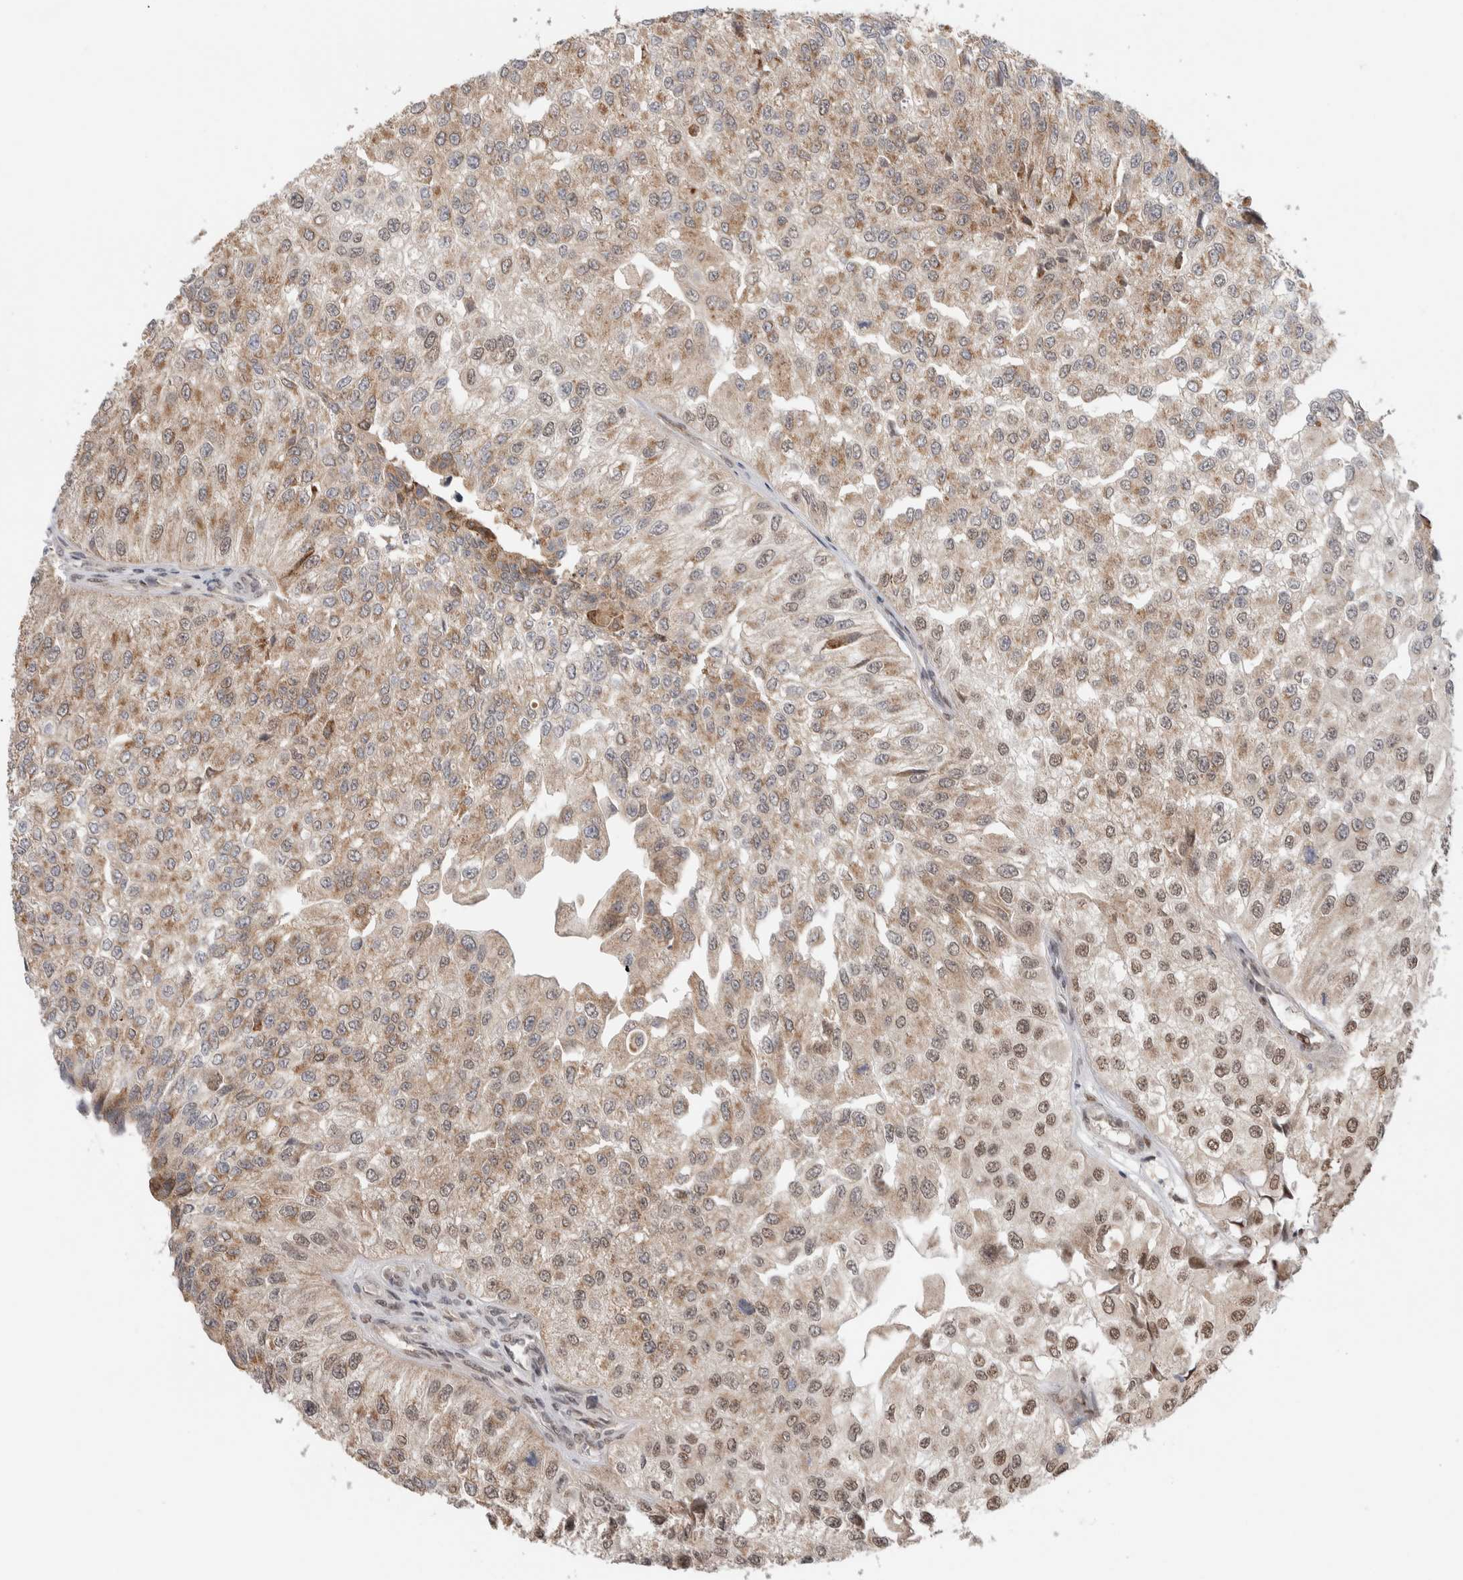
{"staining": {"intensity": "weak", "quantity": ">75%", "location": "cytoplasmic/membranous,nuclear"}, "tissue": "urothelial cancer", "cell_type": "Tumor cells", "image_type": "cancer", "snomed": [{"axis": "morphology", "description": "Urothelial carcinoma, High grade"}, {"axis": "topography", "description": "Kidney"}, {"axis": "topography", "description": "Urinary bladder"}], "caption": "Immunohistochemistry (IHC) of human urothelial carcinoma (high-grade) displays low levels of weak cytoplasmic/membranous and nuclear expression in about >75% of tumor cells.", "gene": "TNRC18", "patient": {"sex": "male", "age": 77}}